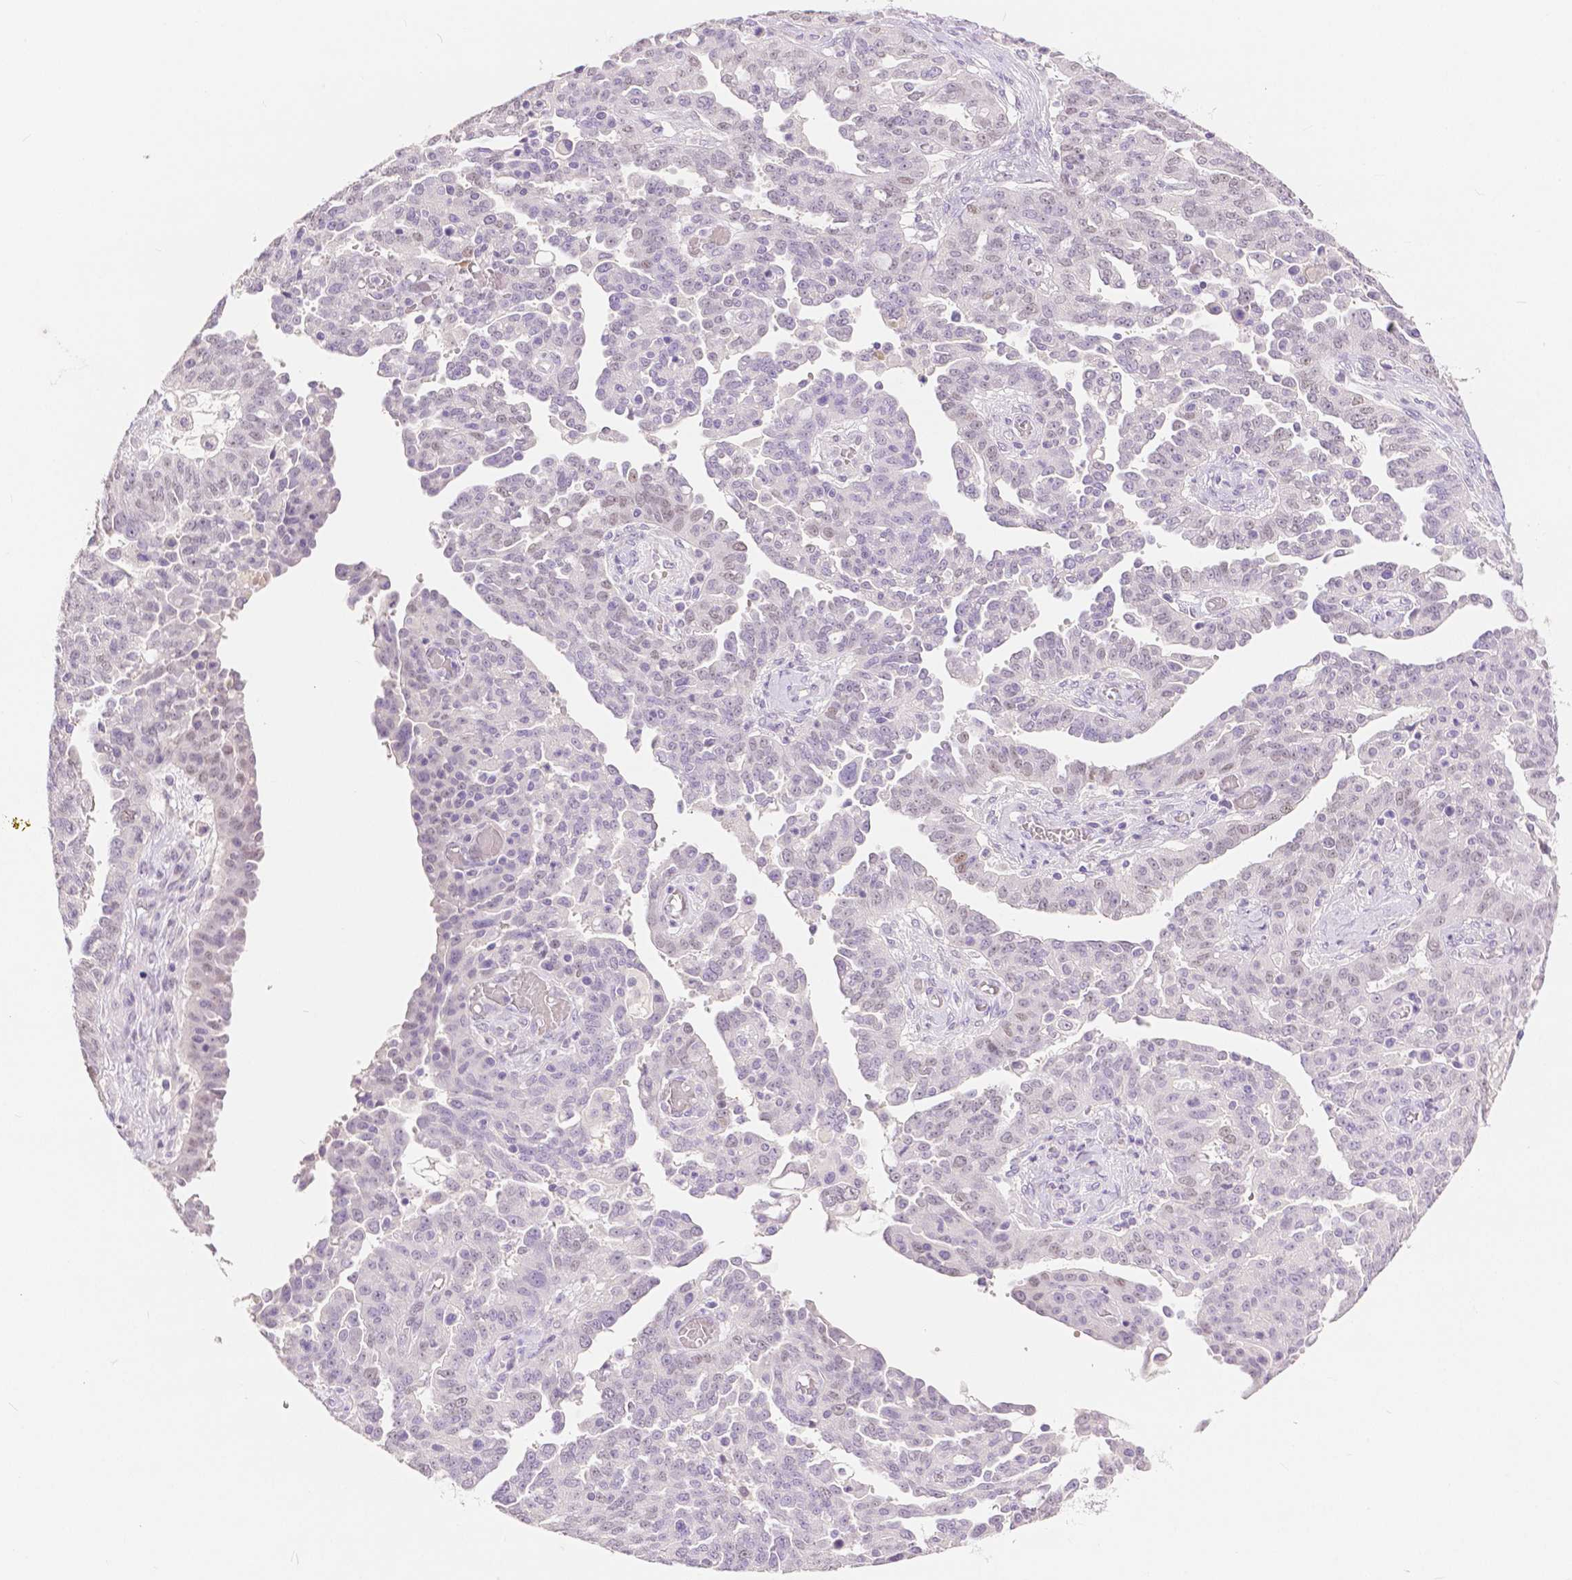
{"staining": {"intensity": "negative", "quantity": "none", "location": "none"}, "tissue": "ovarian cancer", "cell_type": "Tumor cells", "image_type": "cancer", "snomed": [{"axis": "morphology", "description": "Cystadenocarcinoma, serous, NOS"}, {"axis": "topography", "description": "Ovary"}], "caption": "This is a image of IHC staining of ovarian cancer (serous cystadenocarcinoma), which shows no expression in tumor cells.", "gene": "HNF1B", "patient": {"sex": "female", "age": 67}}